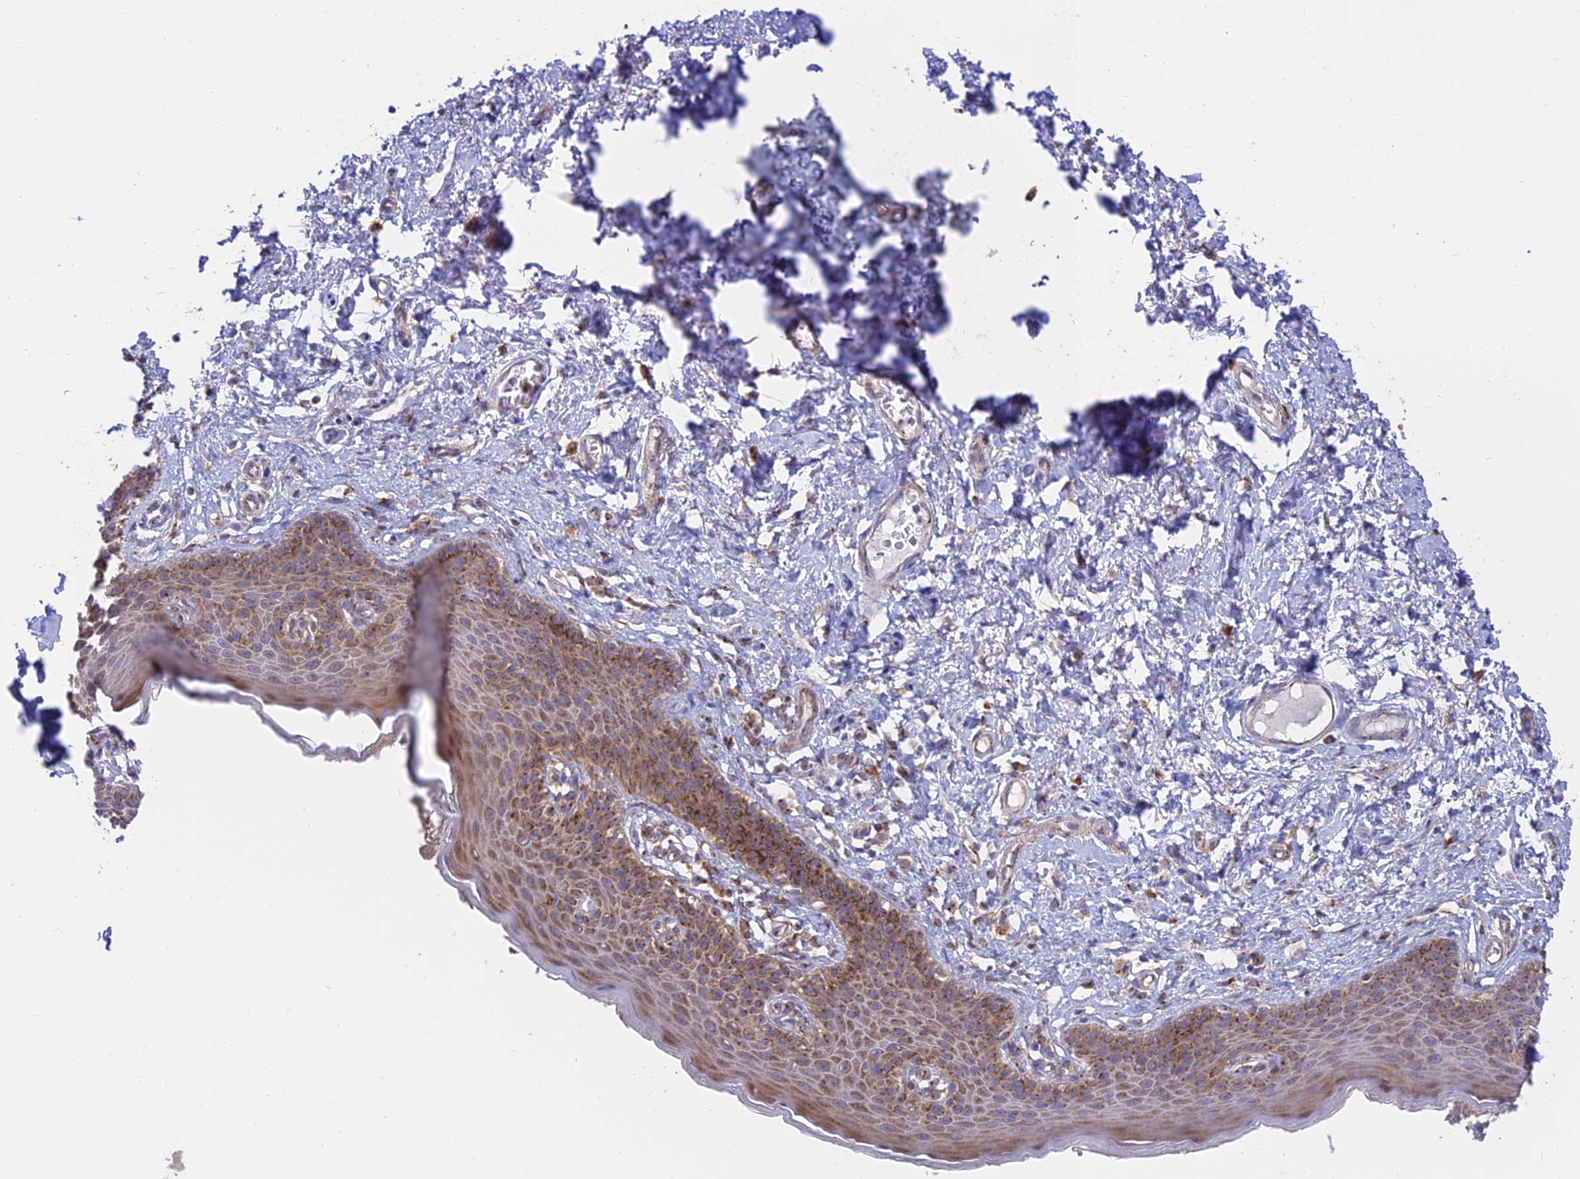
{"staining": {"intensity": "strong", "quantity": ">75%", "location": "cytoplasmic/membranous"}, "tissue": "skin", "cell_type": "Epidermal cells", "image_type": "normal", "snomed": [{"axis": "morphology", "description": "Normal tissue, NOS"}, {"axis": "topography", "description": "Vulva"}], "caption": "Skin stained with DAB (3,3'-diaminobenzidine) immunohistochemistry (IHC) displays high levels of strong cytoplasmic/membranous staining in about >75% of epidermal cells.", "gene": "GOLGA3", "patient": {"sex": "female", "age": 66}}